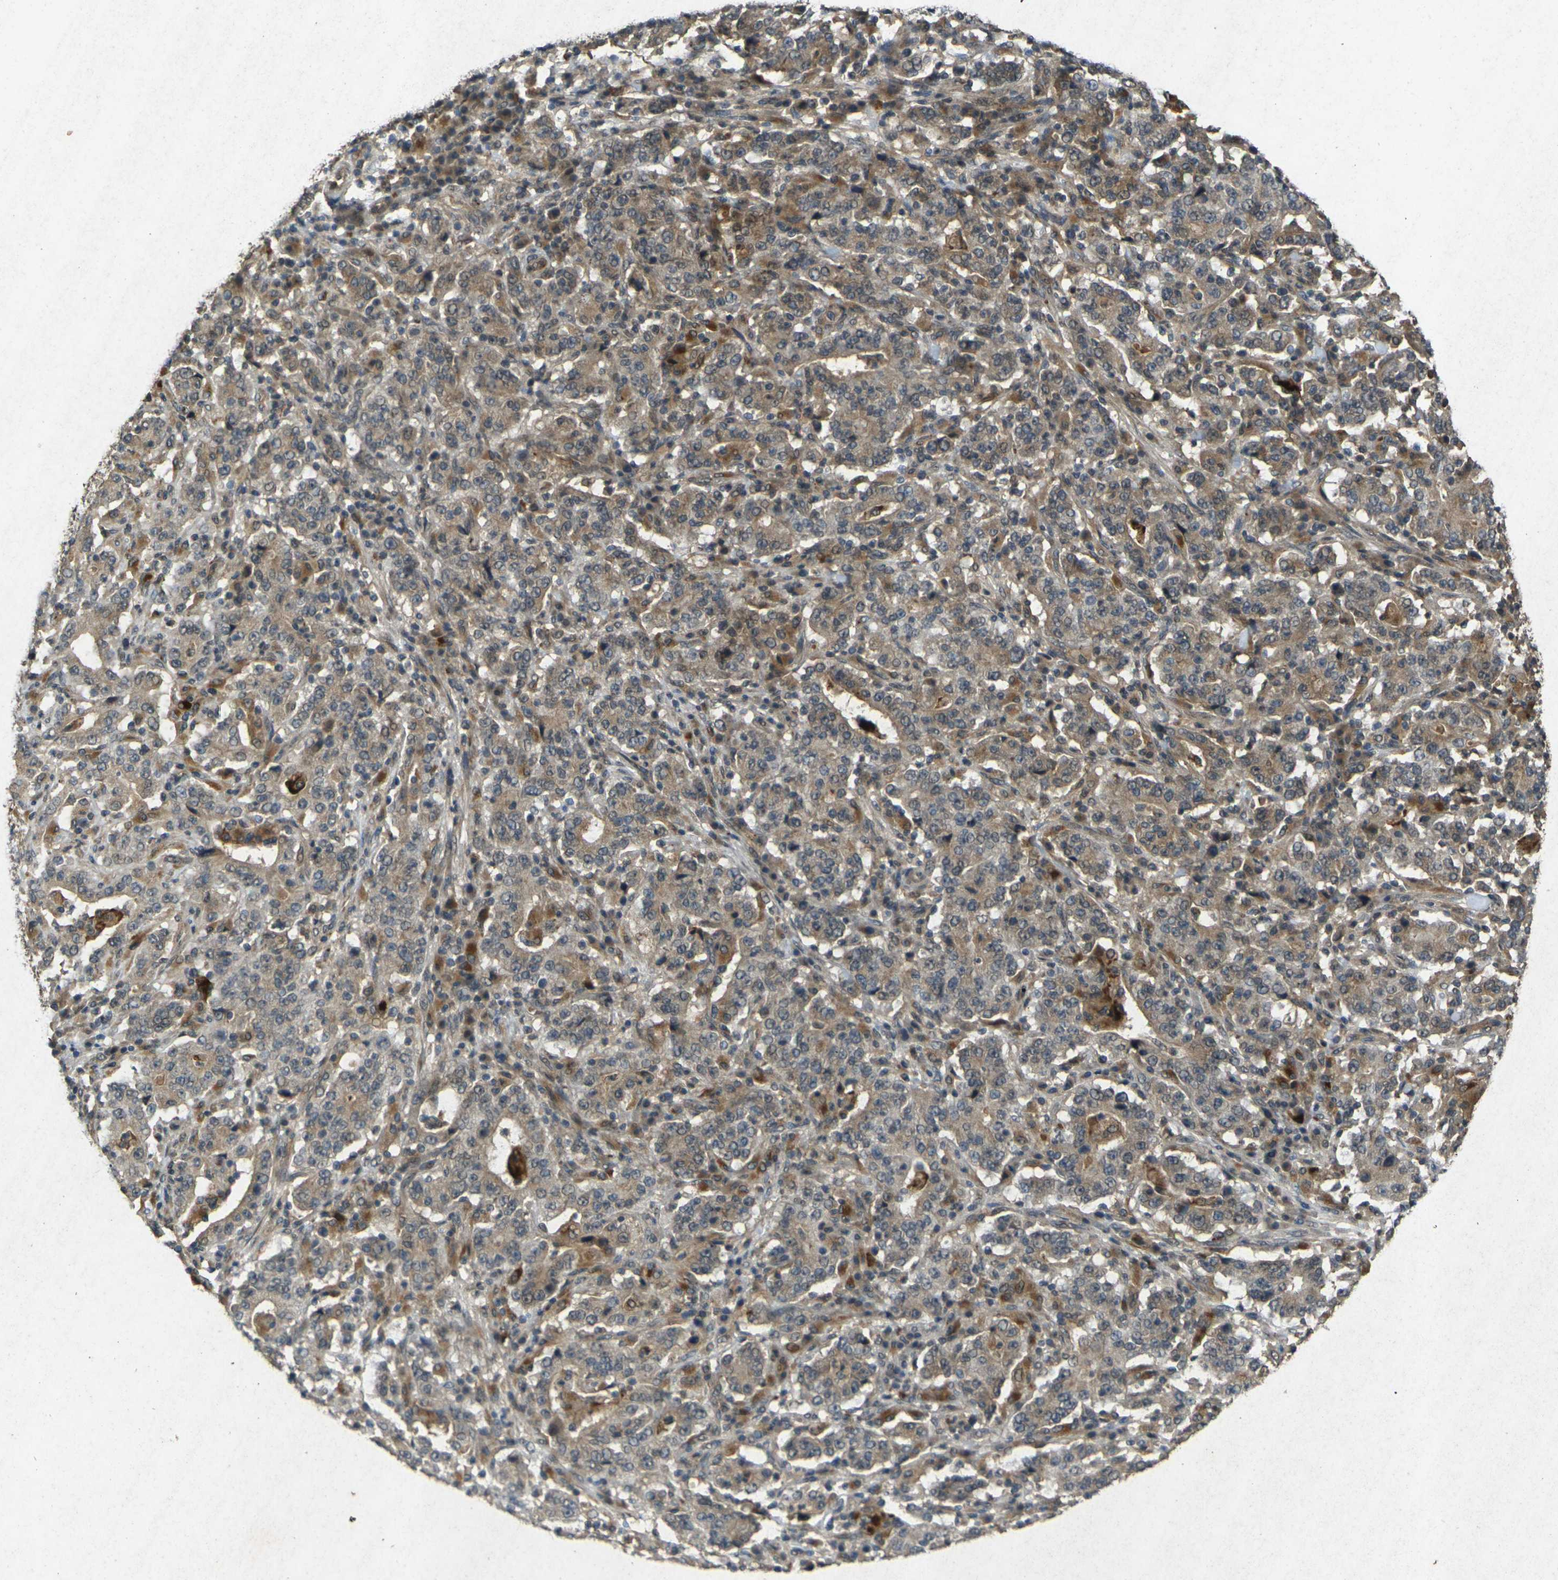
{"staining": {"intensity": "moderate", "quantity": ">75%", "location": "cytoplasmic/membranous"}, "tissue": "stomach cancer", "cell_type": "Tumor cells", "image_type": "cancer", "snomed": [{"axis": "morphology", "description": "Normal tissue, NOS"}, {"axis": "morphology", "description": "Adenocarcinoma, NOS"}, {"axis": "topography", "description": "Stomach, upper"}, {"axis": "topography", "description": "Stomach"}], "caption": "An immunohistochemistry (IHC) photomicrograph of neoplastic tissue is shown. Protein staining in brown labels moderate cytoplasmic/membranous positivity in adenocarcinoma (stomach) within tumor cells.", "gene": "RGMA", "patient": {"sex": "male", "age": 59}}